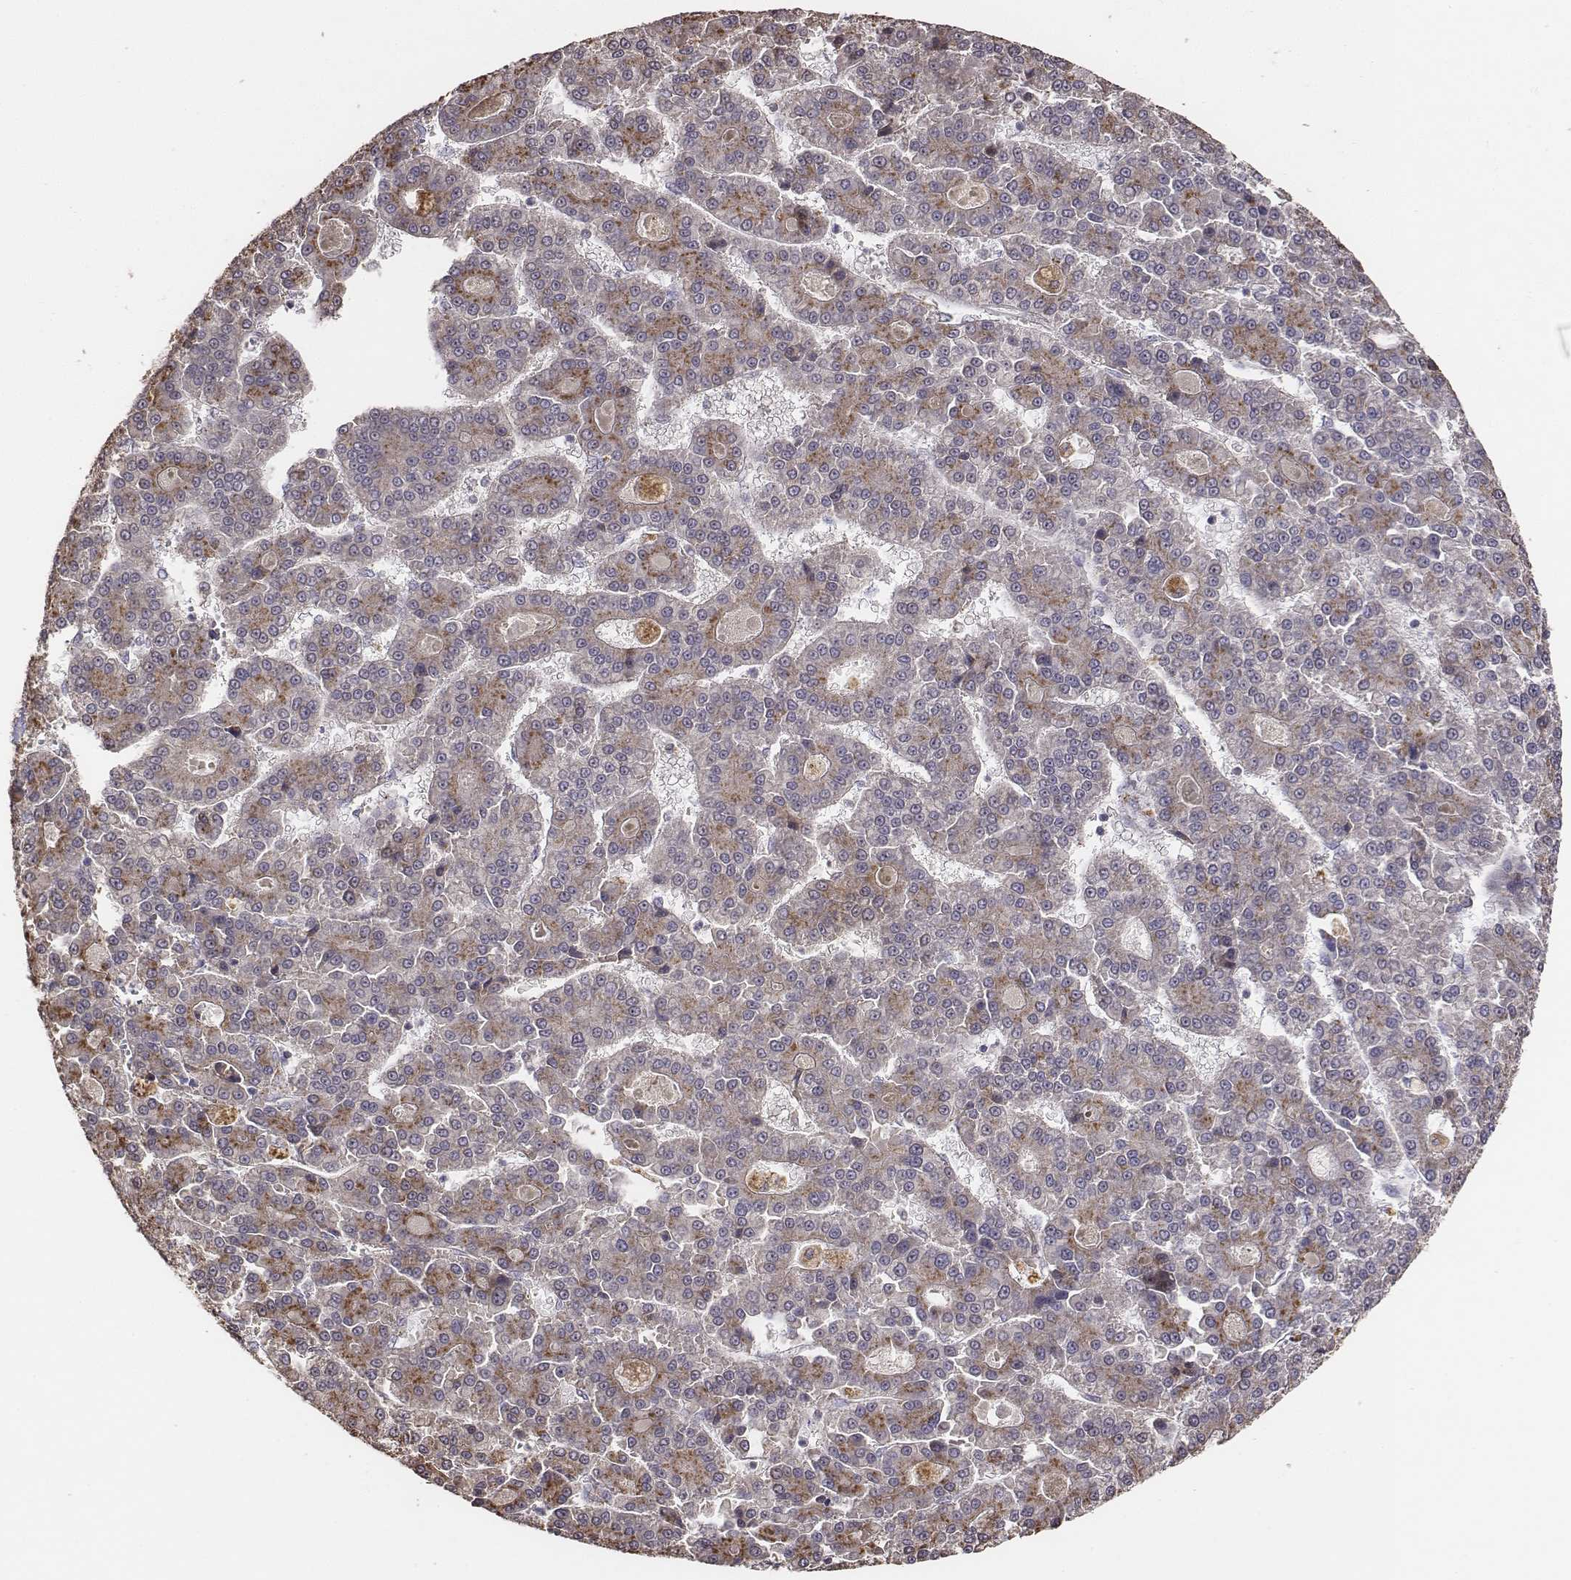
{"staining": {"intensity": "weak", "quantity": ">75%", "location": "cytoplasmic/membranous"}, "tissue": "liver cancer", "cell_type": "Tumor cells", "image_type": "cancer", "snomed": [{"axis": "morphology", "description": "Carcinoma, Hepatocellular, NOS"}, {"axis": "topography", "description": "Liver"}], "caption": "A histopathology image of liver cancer stained for a protein demonstrates weak cytoplasmic/membranous brown staining in tumor cells.", "gene": "AP1B1", "patient": {"sex": "male", "age": 70}}